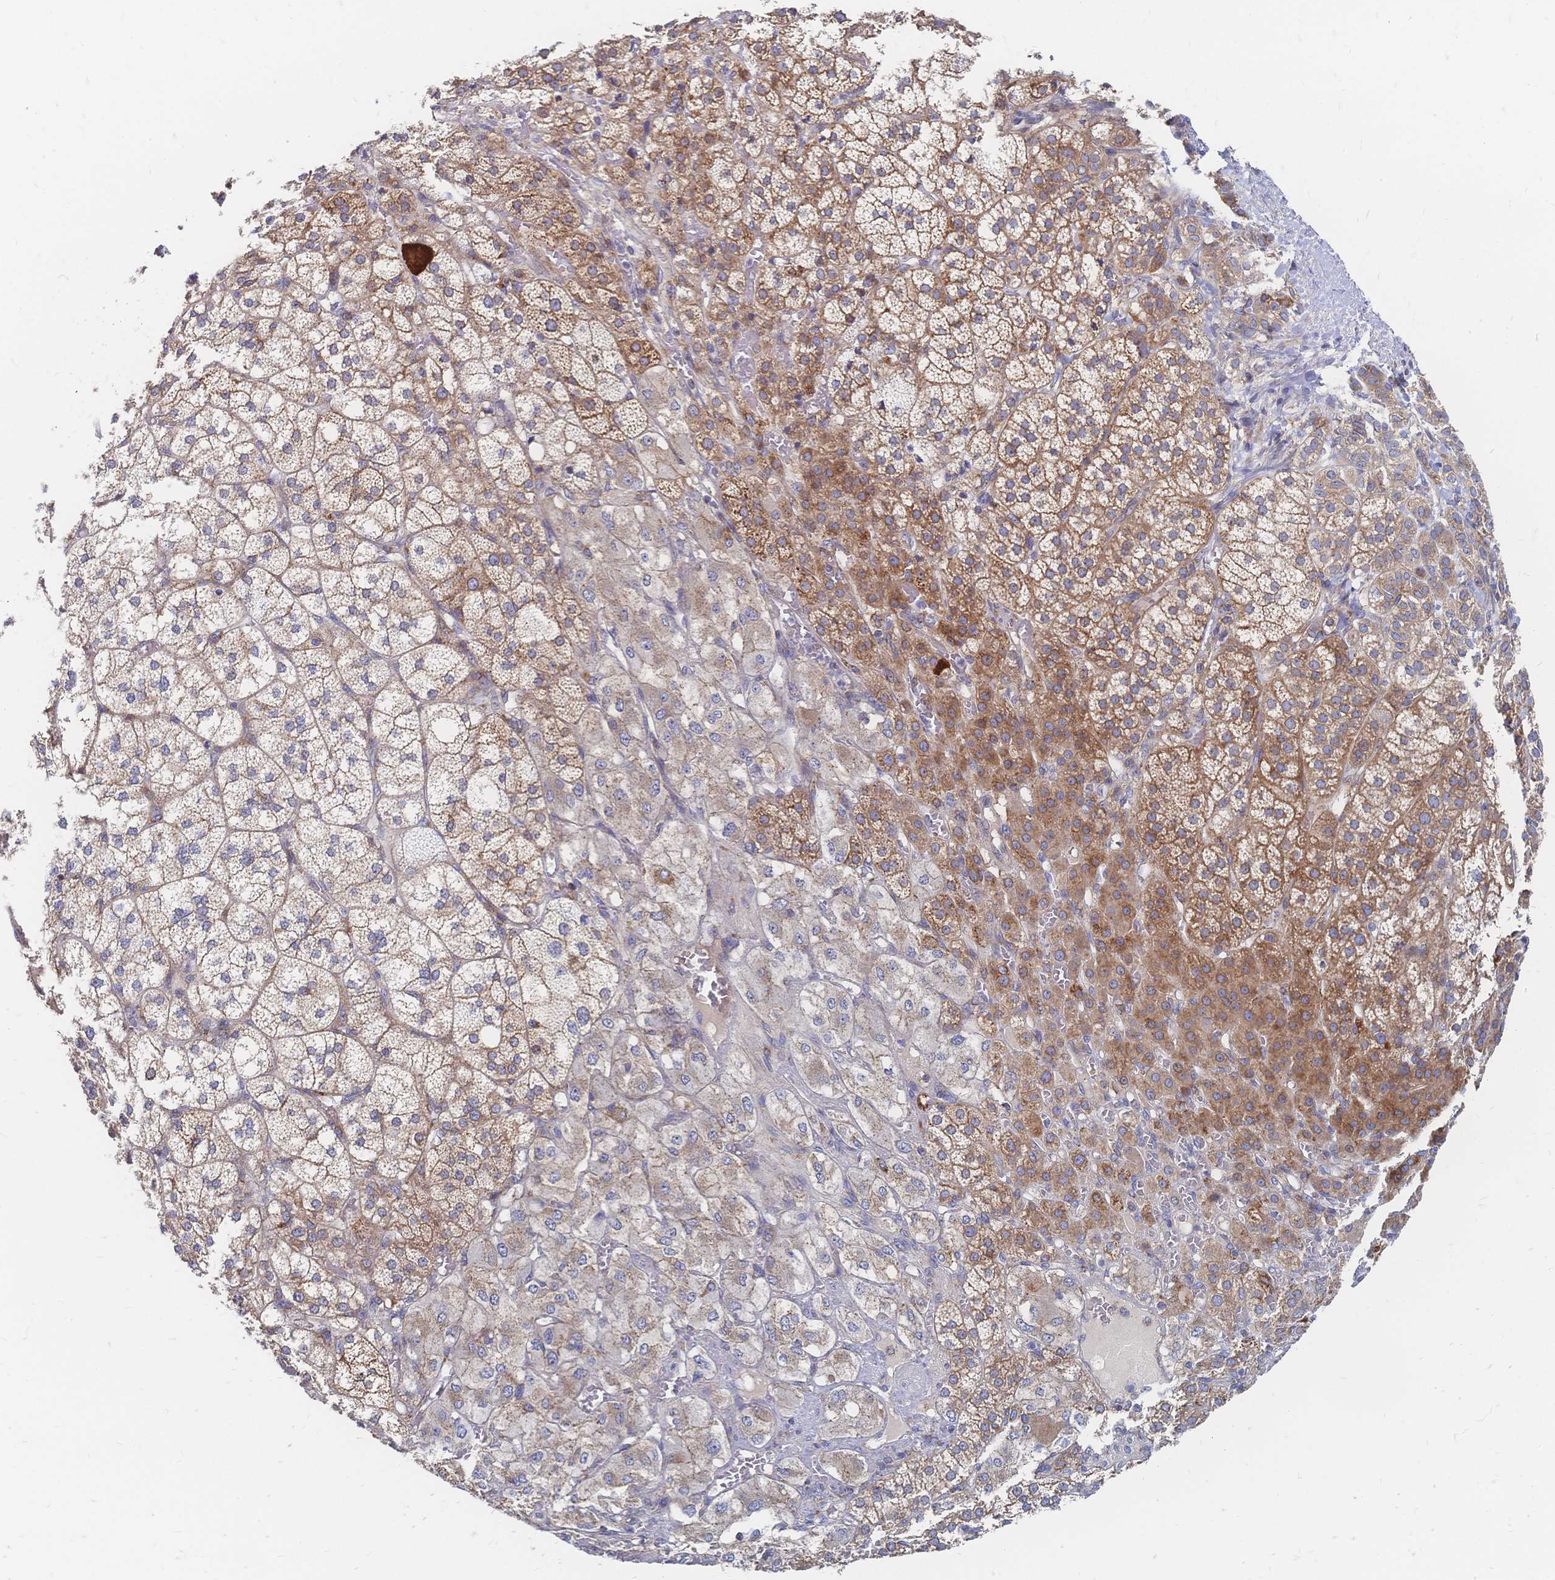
{"staining": {"intensity": "moderate", "quantity": ">75%", "location": "cytoplasmic/membranous"}, "tissue": "adrenal gland", "cell_type": "Glandular cells", "image_type": "normal", "snomed": [{"axis": "morphology", "description": "Normal tissue, NOS"}, {"axis": "topography", "description": "Adrenal gland"}], "caption": "IHC photomicrograph of normal human adrenal gland stained for a protein (brown), which displays medium levels of moderate cytoplasmic/membranous expression in approximately >75% of glandular cells.", "gene": "SORBS1", "patient": {"sex": "female", "age": 60}}